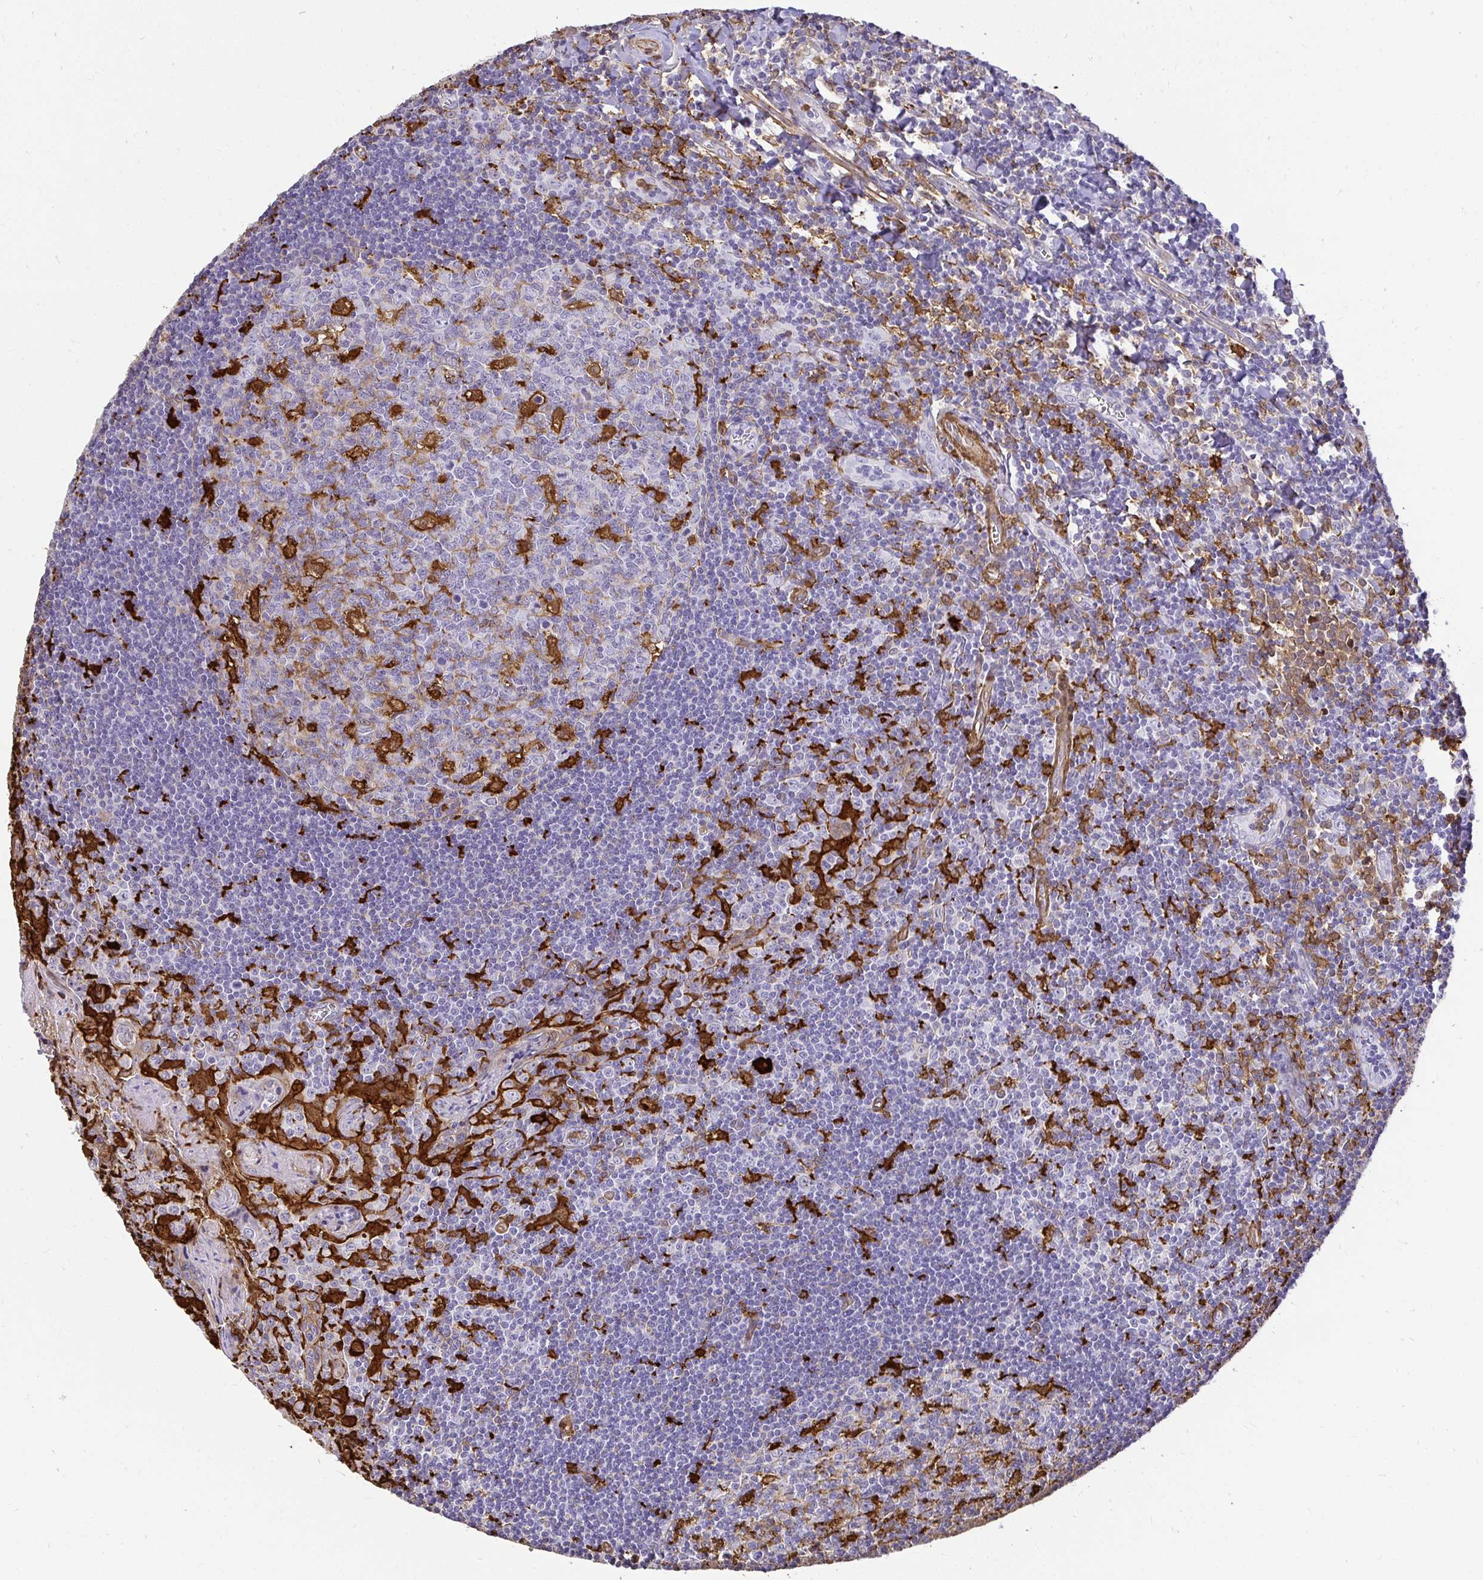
{"staining": {"intensity": "strong", "quantity": "<25%", "location": "cytoplasmic/membranous"}, "tissue": "tonsil", "cell_type": "Germinal center cells", "image_type": "normal", "snomed": [{"axis": "morphology", "description": "Normal tissue, NOS"}, {"axis": "morphology", "description": "Inflammation, NOS"}, {"axis": "topography", "description": "Tonsil"}], "caption": "Immunohistochemical staining of benign human tonsil demonstrates strong cytoplasmic/membranous protein positivity in approximately <25% of germinal center cells.", "gene": "GSN", "patient": {"sex": "female", "age": 31}}